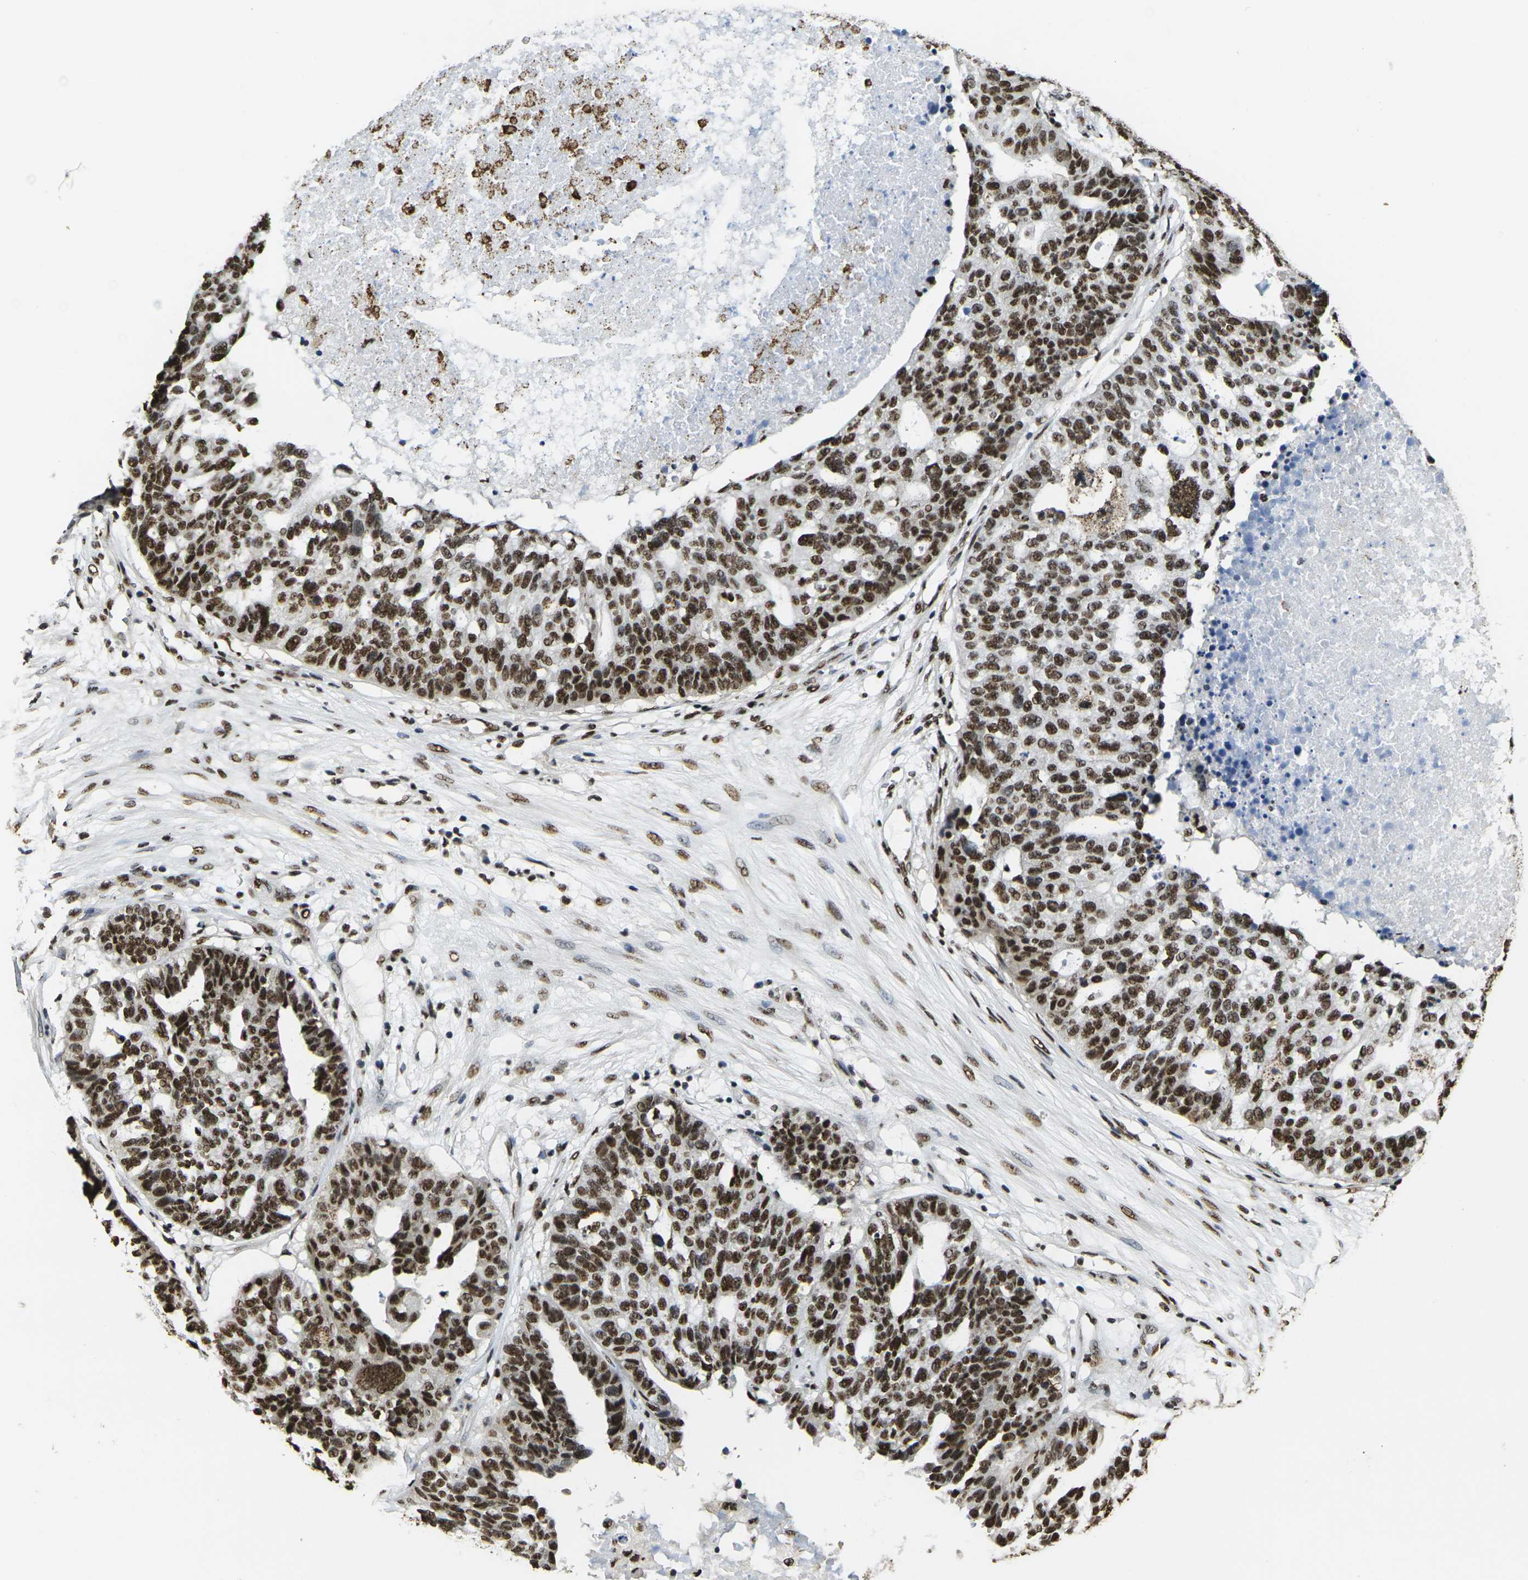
{"staining": {"intensity": "strong", "quantity": ">75%", "location": "nuclear"}, "tissue": "ovarian cancer", "cell_type": "Tumor cells", "image_type": "cancer", "snomed": [{"axis": "morphology", "description": "Cystadenocarcinoma, serous, NOS"}, {"axis": "topography", "description": "Ovary"}], "caption": "This image exhibits ovarian serous cystadenocarcinoma stained with immunohistochemistry (IHC) to label a protein in brown. The nuclear of tumor cells show strong positivity for the protein. Nuclei are counter-stained blue.", "gene": "SMARCC1", "patient": {"sex": "female", "age": 59}}